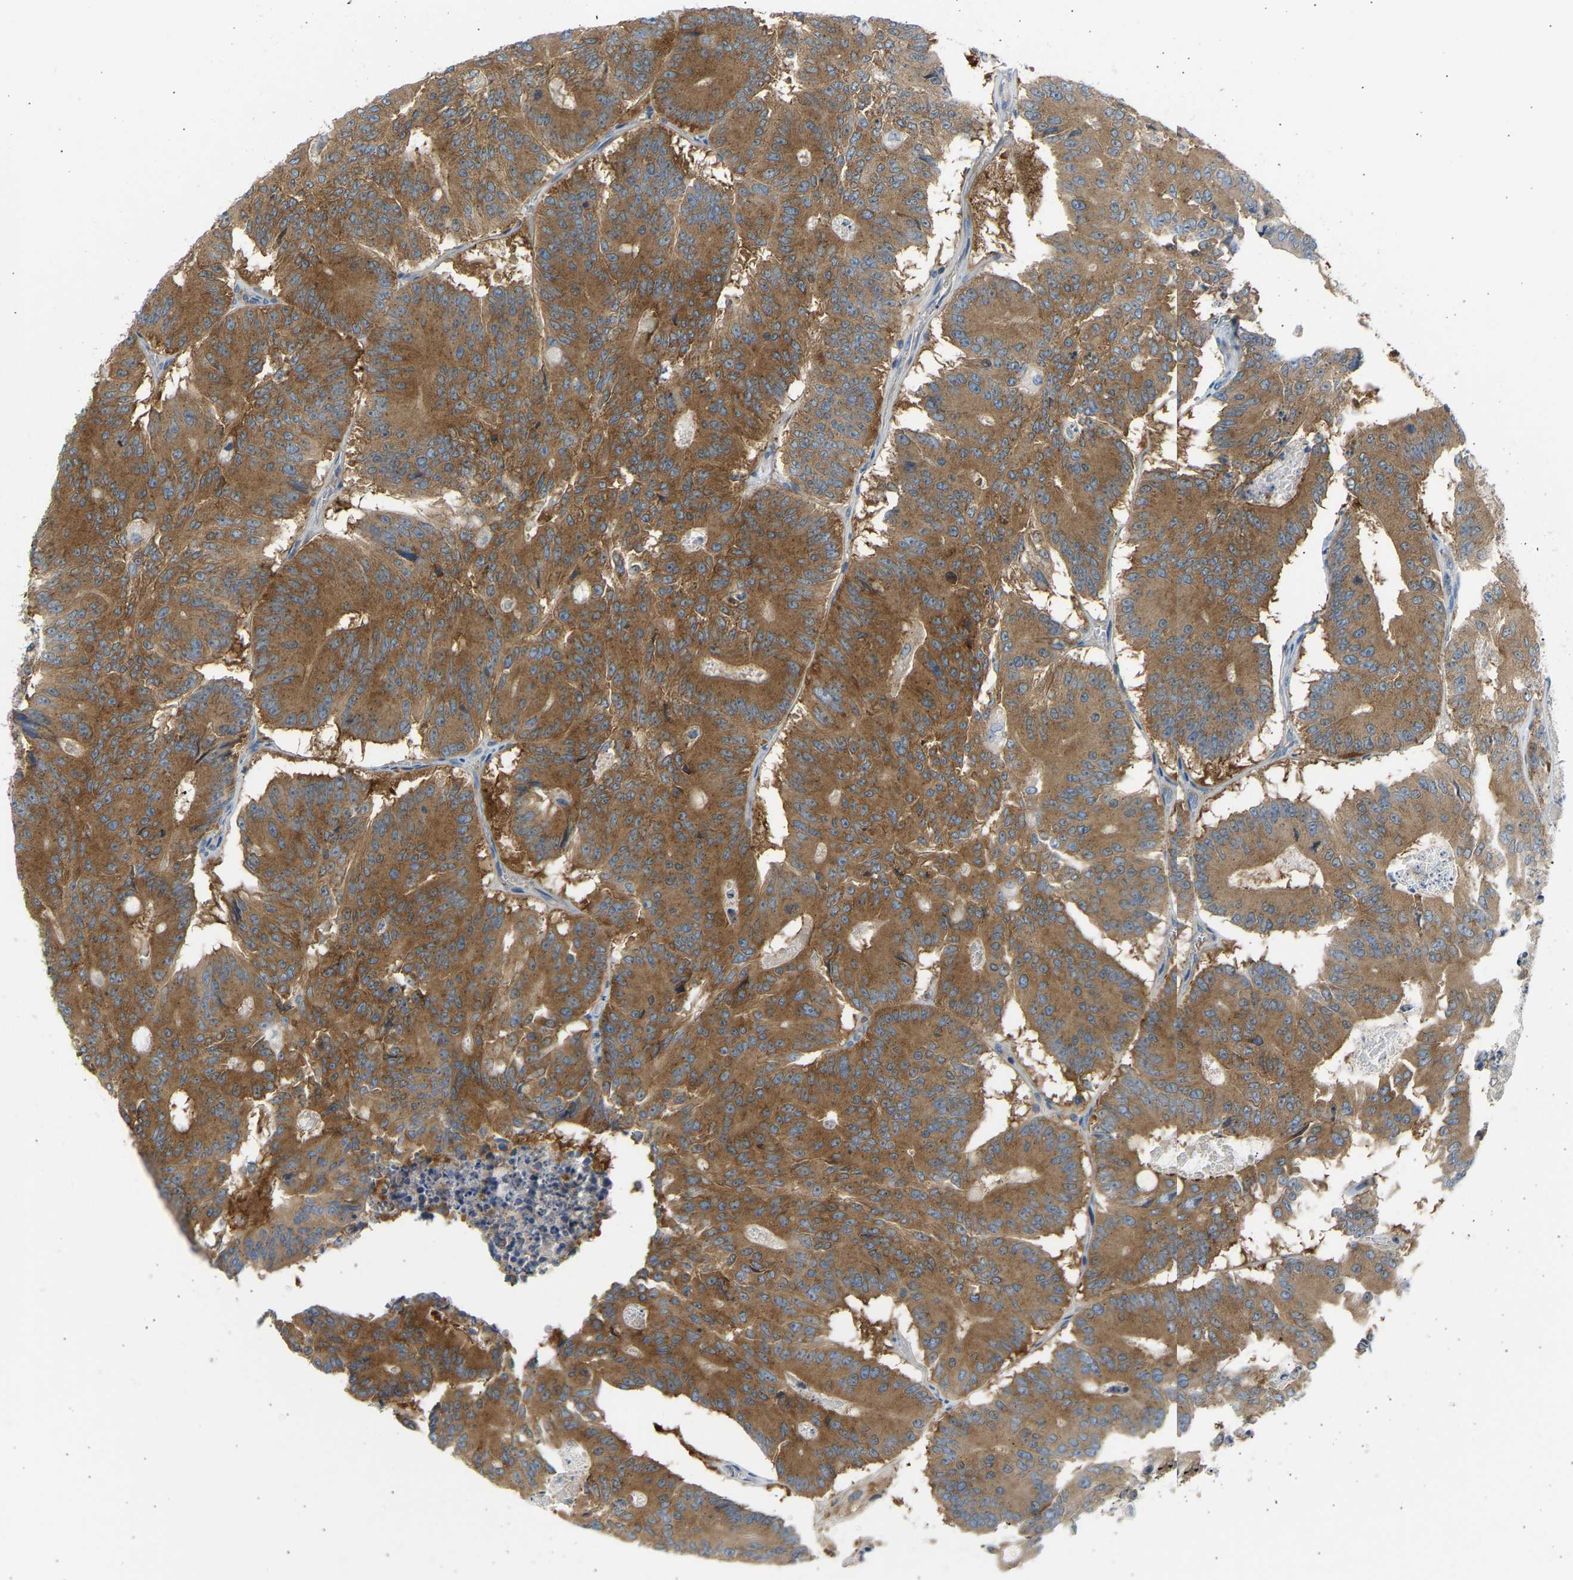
{"staining": {"intensity": "moderate", "quantity": ">75%", "location": "cytoplasmic/membranous"}, "tissue": "colorectal cancer", "cell_type": "Tumor cells", "image_type": "cancer", "snomed": [{"axis": "morphology", "description": "Adenocarcinoma, NOS"}, {"axis": "topography", "description": "Colon"}], "caption": "The immunohistochemical stain labels moderate cytoplasmic/membranous positivity in tumor cells of colorectal cancer tissue.", "gene": "TRIM50", "patient": {"sex": "male", "age": 87}}